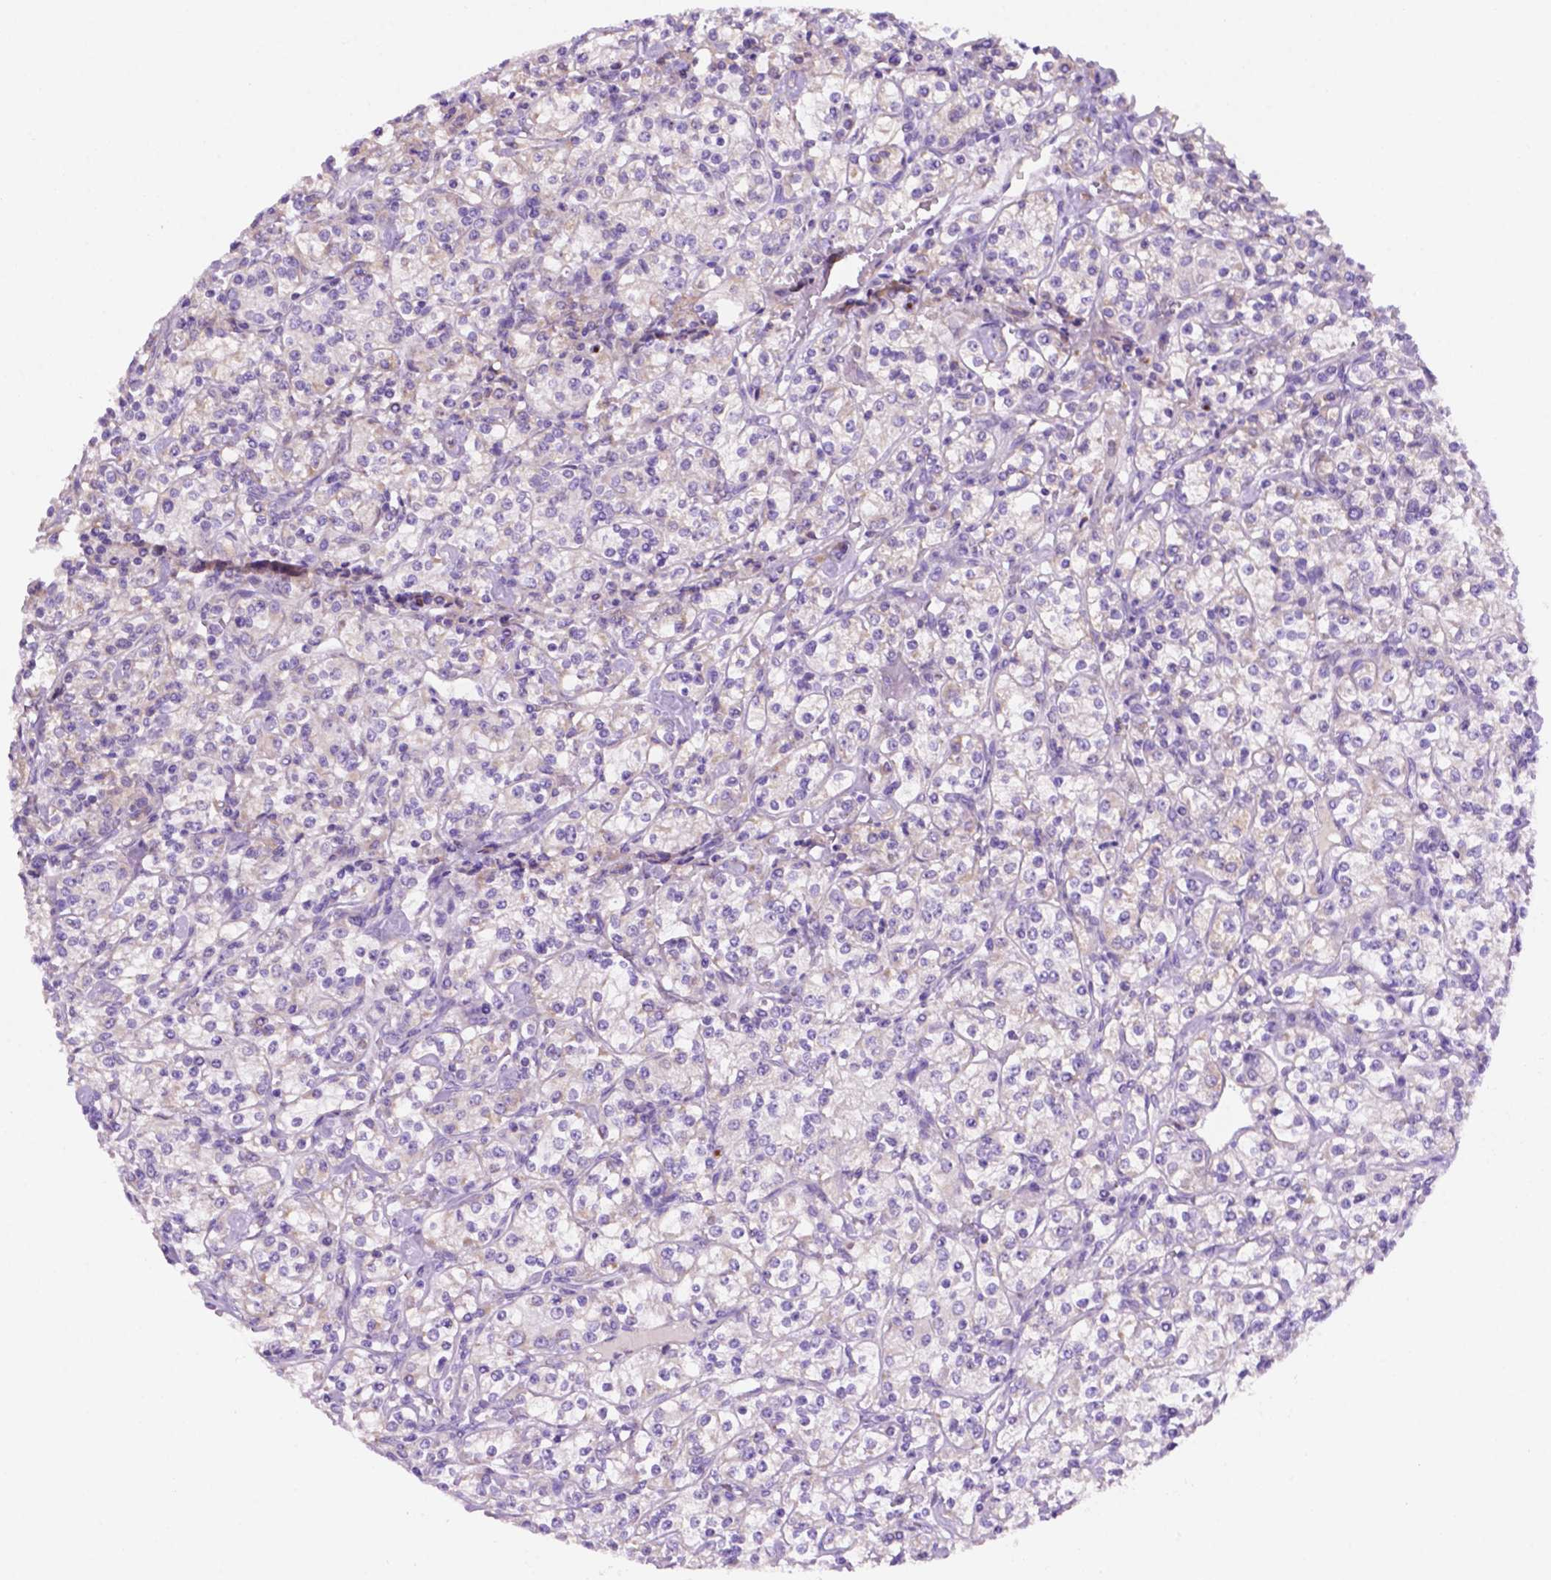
{"staining": {"intensity": "negative", "quantity": "none", "location": "none"}, "tissue": "renal cancer", "cell_type": "Tumor cells", "image_type": "cancer", "snomed": [{"axis": "morphology", "description": "Adenocarcinoma, NOS"}, {"axis": "topography", "description": "Kidney"}], "caption": "DAB (3,3'-diaminobenzidine) immunohistochemical staining of renal cancer (adenocarcinoma) demonstrates no significant positivity in tumor cells.", "gene": "CEACAM7", "patient": {"sex": "male", "age": 77}}